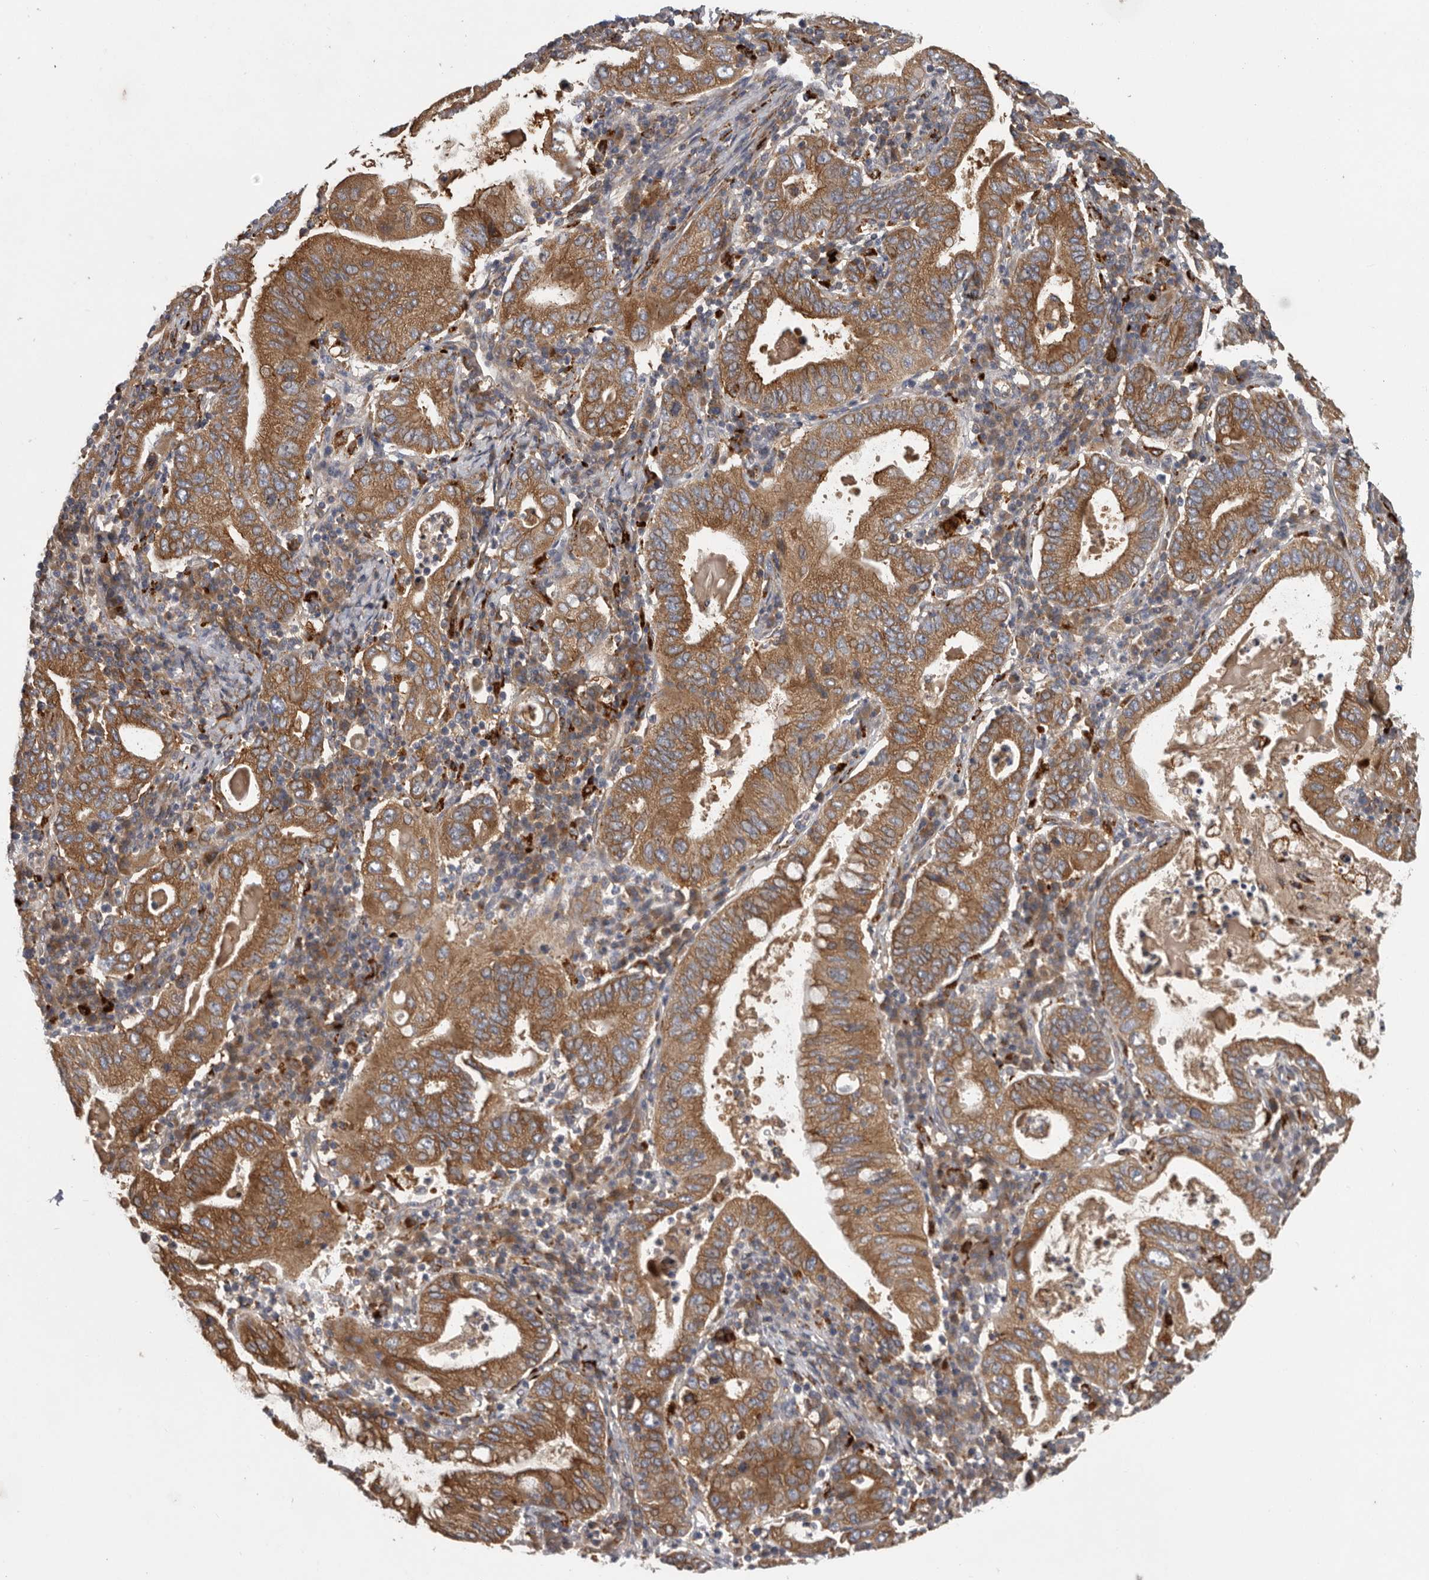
{"staining": {"intensity": "moderate", "quantity": ">75%", "location": "cytoplasmic/membranous"}, "tissue": "stomach cancer", "cell_type": "Tumor cells", "image_type": "cancer", "snomed": [{"axis": "morphology", "description": "Normal tissue, NOS"}, {"axis": "morphology", "description": "Adenocarcinoma, NOS"}, {"axis": "topography", "description": "Esophagus"}, {"axis": "topography", "description": "Stomach, upper"}, {"axis": "topography", "description": "Peripheral nerve tissue"}], "caption": "Adenocarcinoma (stomach) stained with a protein marker demonstrates moderate staining in tumor cells.", "gene": "C1orf109", "patient": {"sex": "male", "age": 62}}